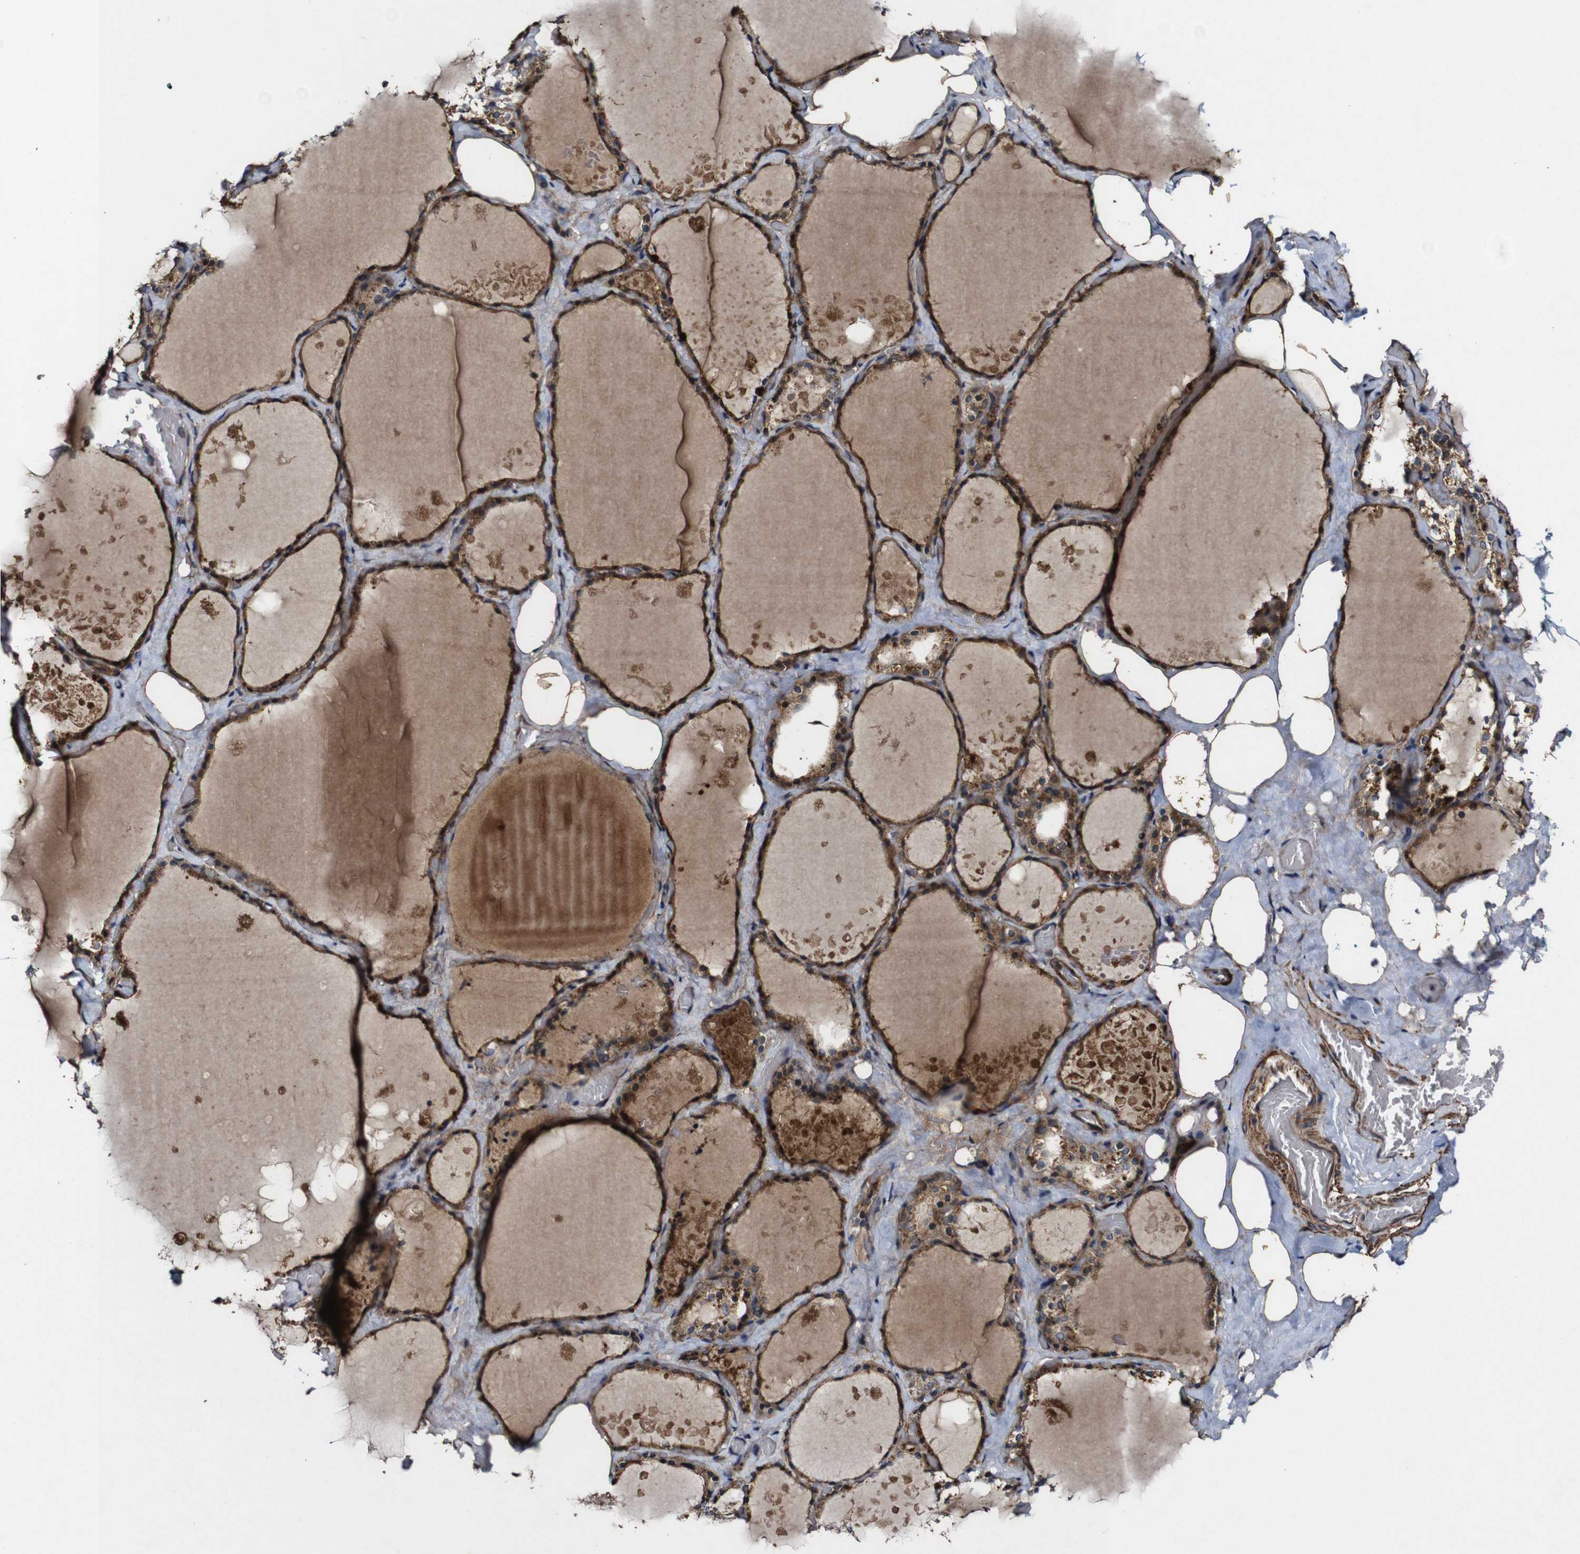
{"staining": {"intensity": "strong", "quantity": ">75%", "location": "cytoplasmic/membranous"}, "tissue": "thyroid gland", "cell_type": "Glandular cells", "image_type": "normal", "snomed": [{"axis": "morphology", "description": "Normal tissue, NOS"}, {"axis": "topography", "description": "Thyroid gland"}], "caption": "A brown stain highlights strong cytoplasmic/membranous expression of a protein in glandular cells of benign human thyroid gland. Using DAB (brown) and hematoxylin (blue) stains, captured at high magnification using brightfield microscopy.", "gene": "GSDME", "patient": {"sex": "male", "age": 61}}